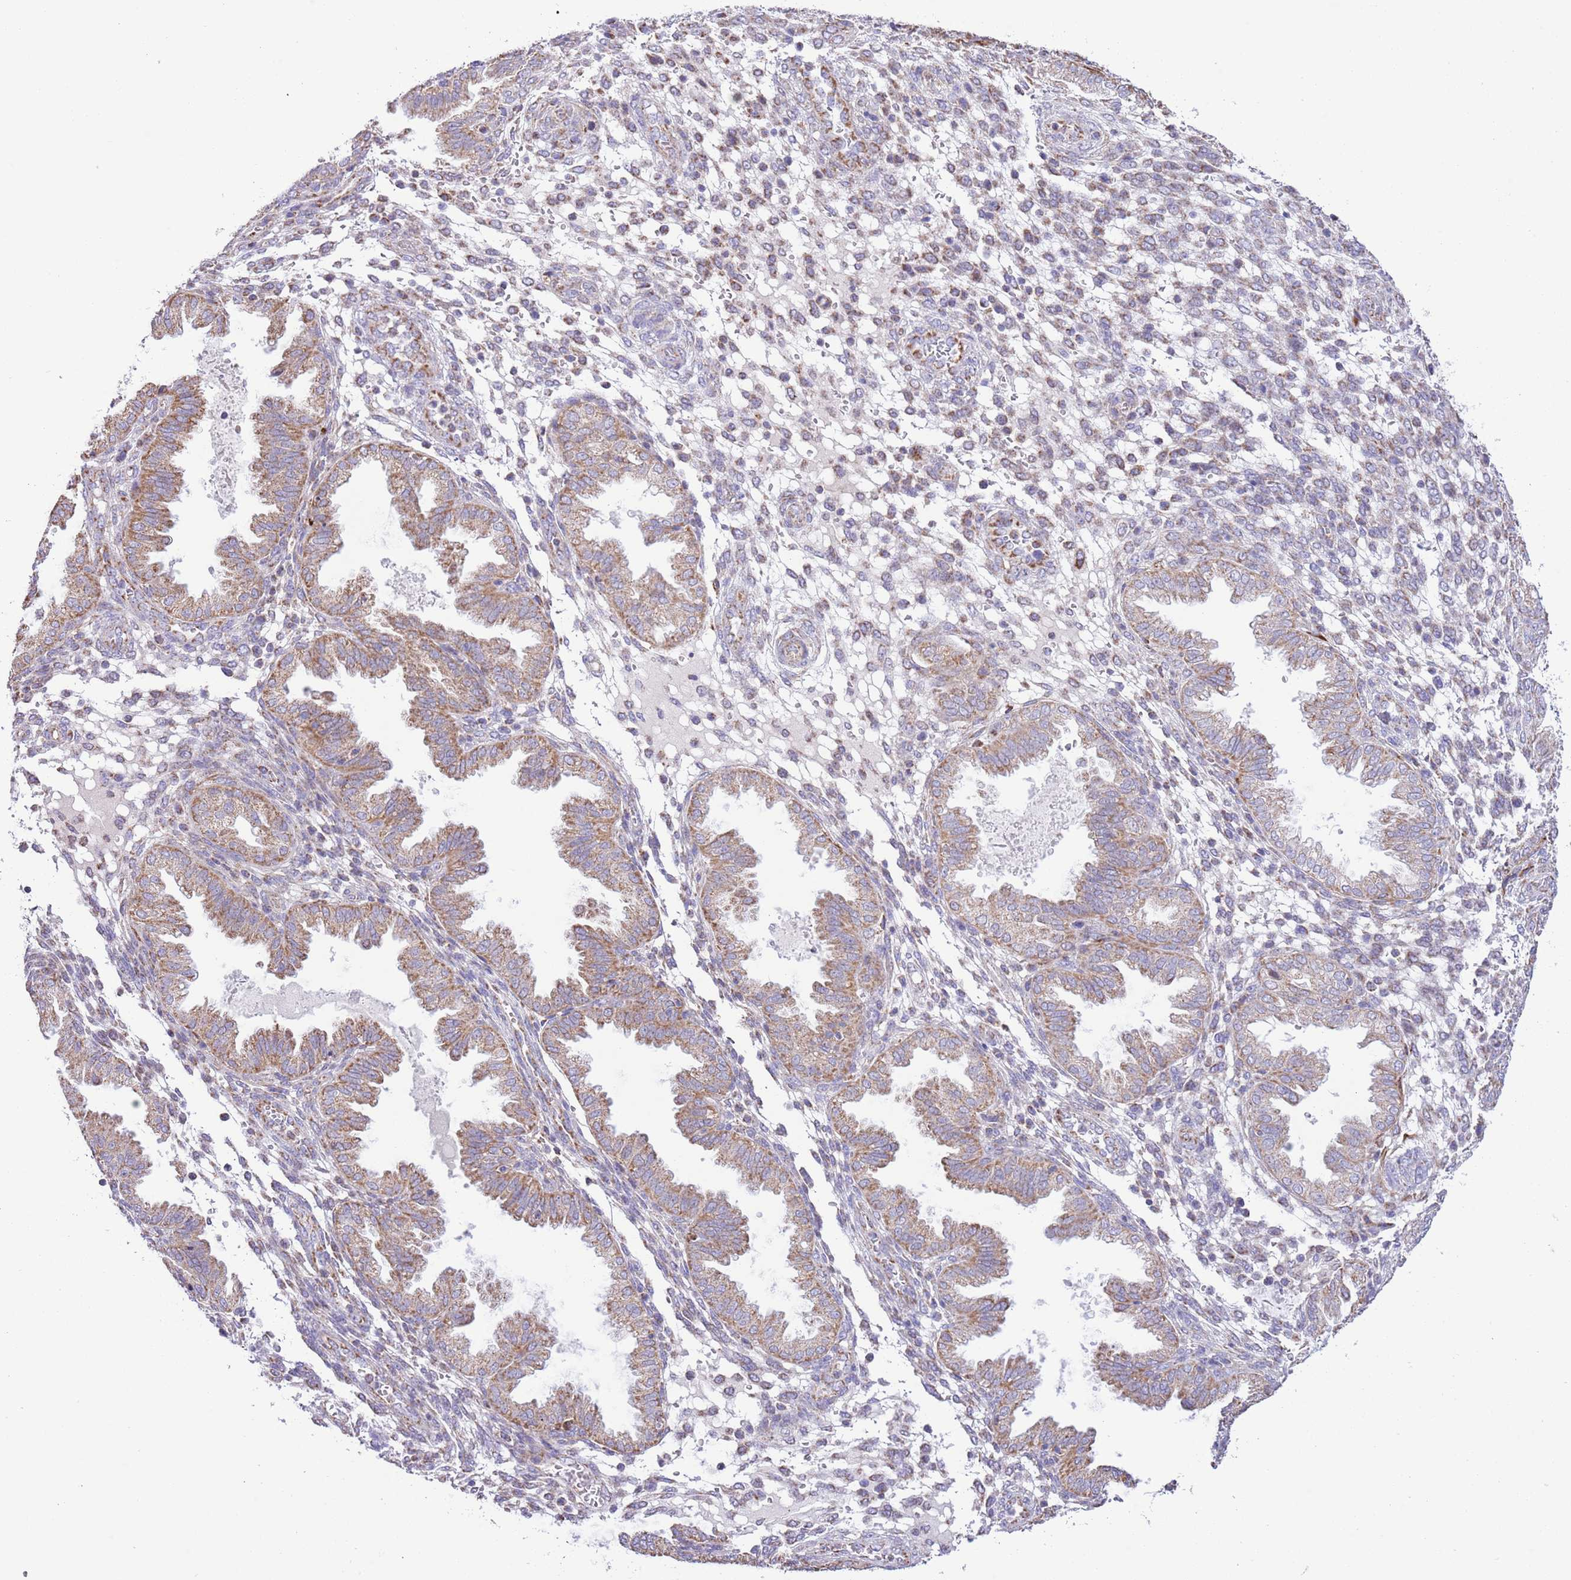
{"staining": {"intensity": "moderate", "quantity": "25%-75%", "location": "cytoplasmic/membranous"}, "tissue": "endometrium", "cell_type": "Cells in endometrial stroma", "image_type": "normal", "snomed": [{"axis": "morphology", "description": "Normal tissue, NOS"}, {"axis": "topography", "description": "Endometrium"}], "caption": "The image displays immunohistochemical staining of unremarkable endometrium. There is moderate cytoplasmic/membranous staining is seen in approximately 25%-75% of cells in endometrial stroma.", "gene": "TEKTIP1", "patient": {"sex": "female", "age": 33}}